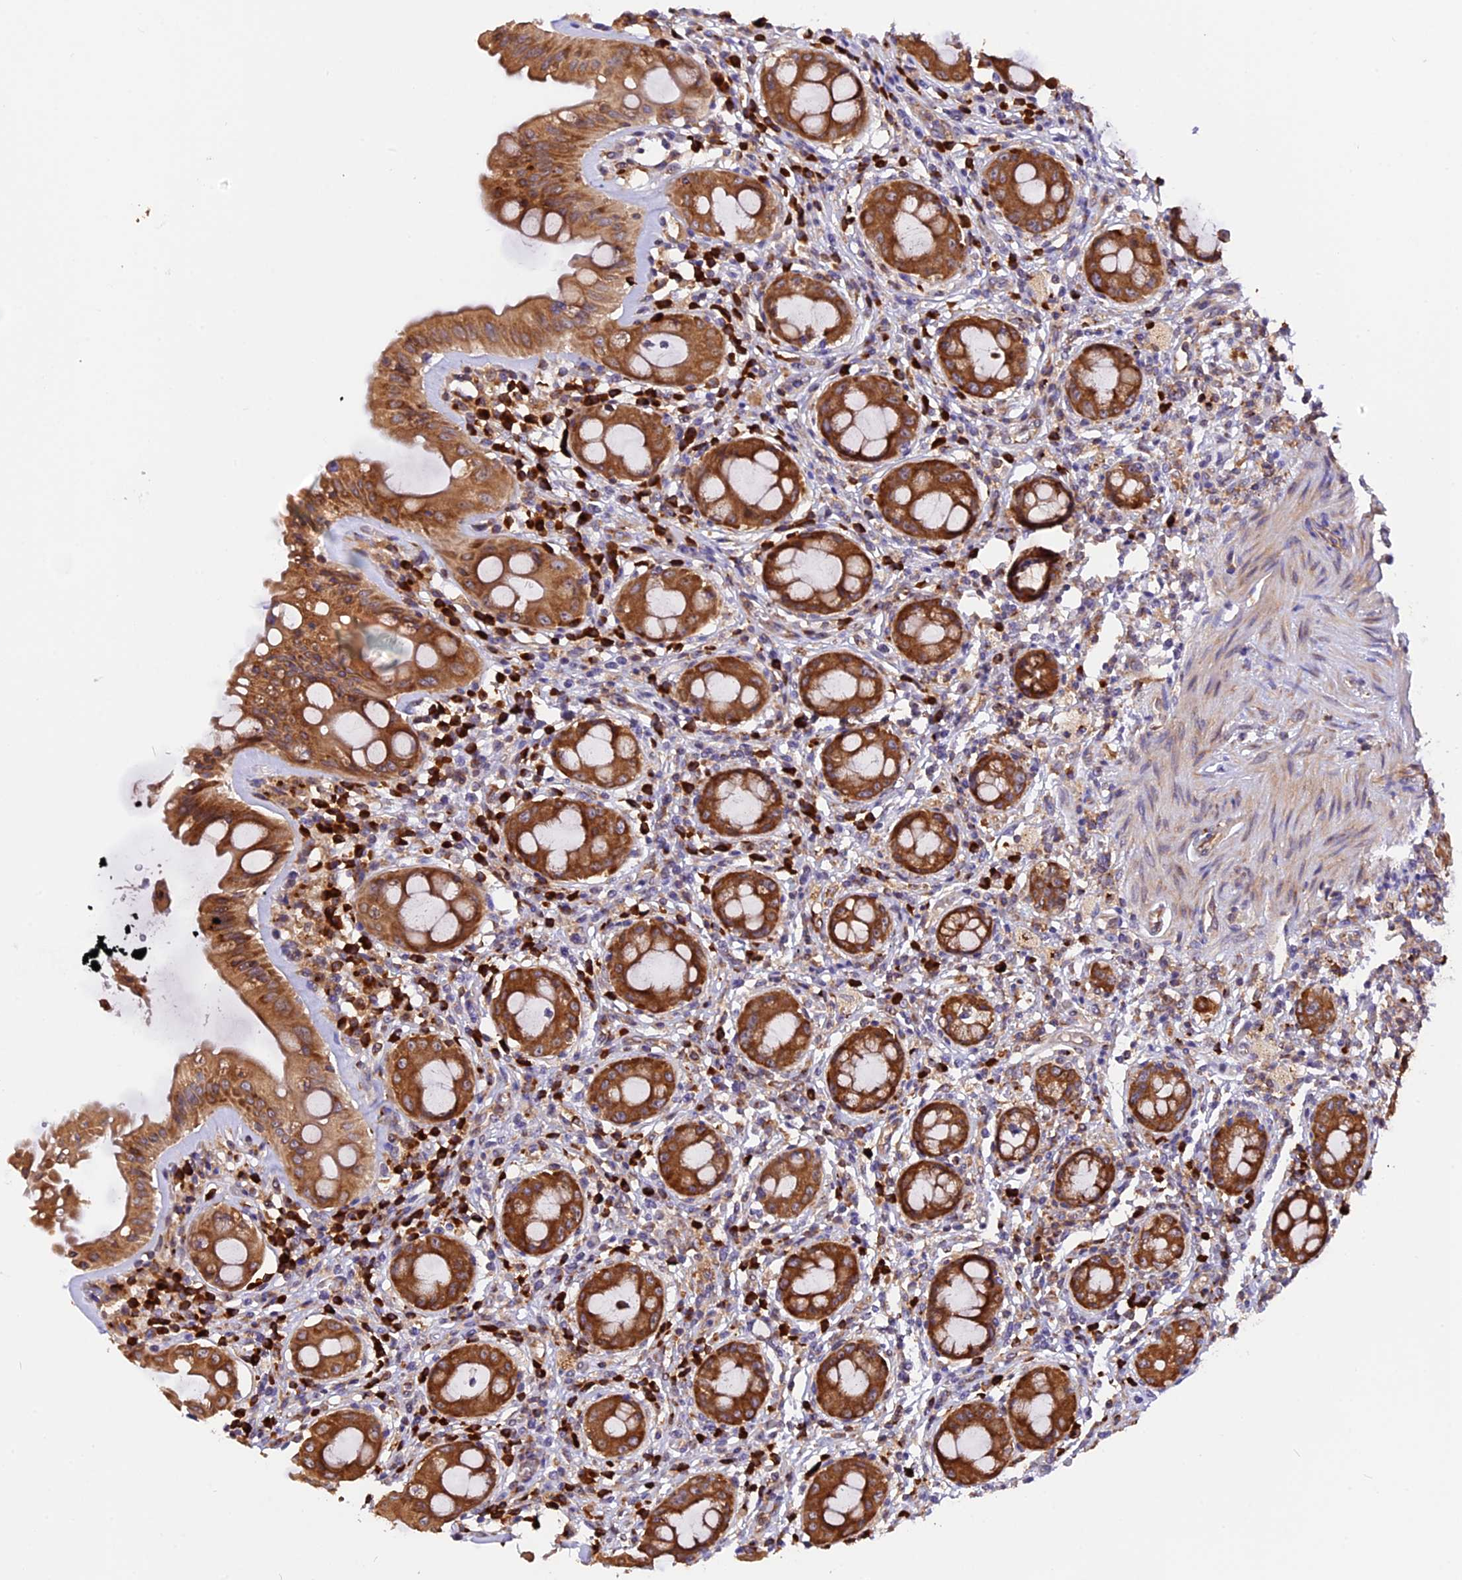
{"staining": {"intensity": "strong", "quantity": ">75%", "location": "cytoplasmic/membranous"}, "tissue": "rectum", "cell_type": "Glandular cells", "image_type": "normal", "snomed": [{"axis": "morphology", "description": "Normal tissue, NOS"}, {"axis": "topography", "description": "Rectum"}], "caption": "The image shows staining of benign rectum, revealing strong cytoplasmic/membranous protein positivity (brown color) within glandular cells.", "gene": "GNPTAB", "patient": {"sex": "female", "age": 57}}